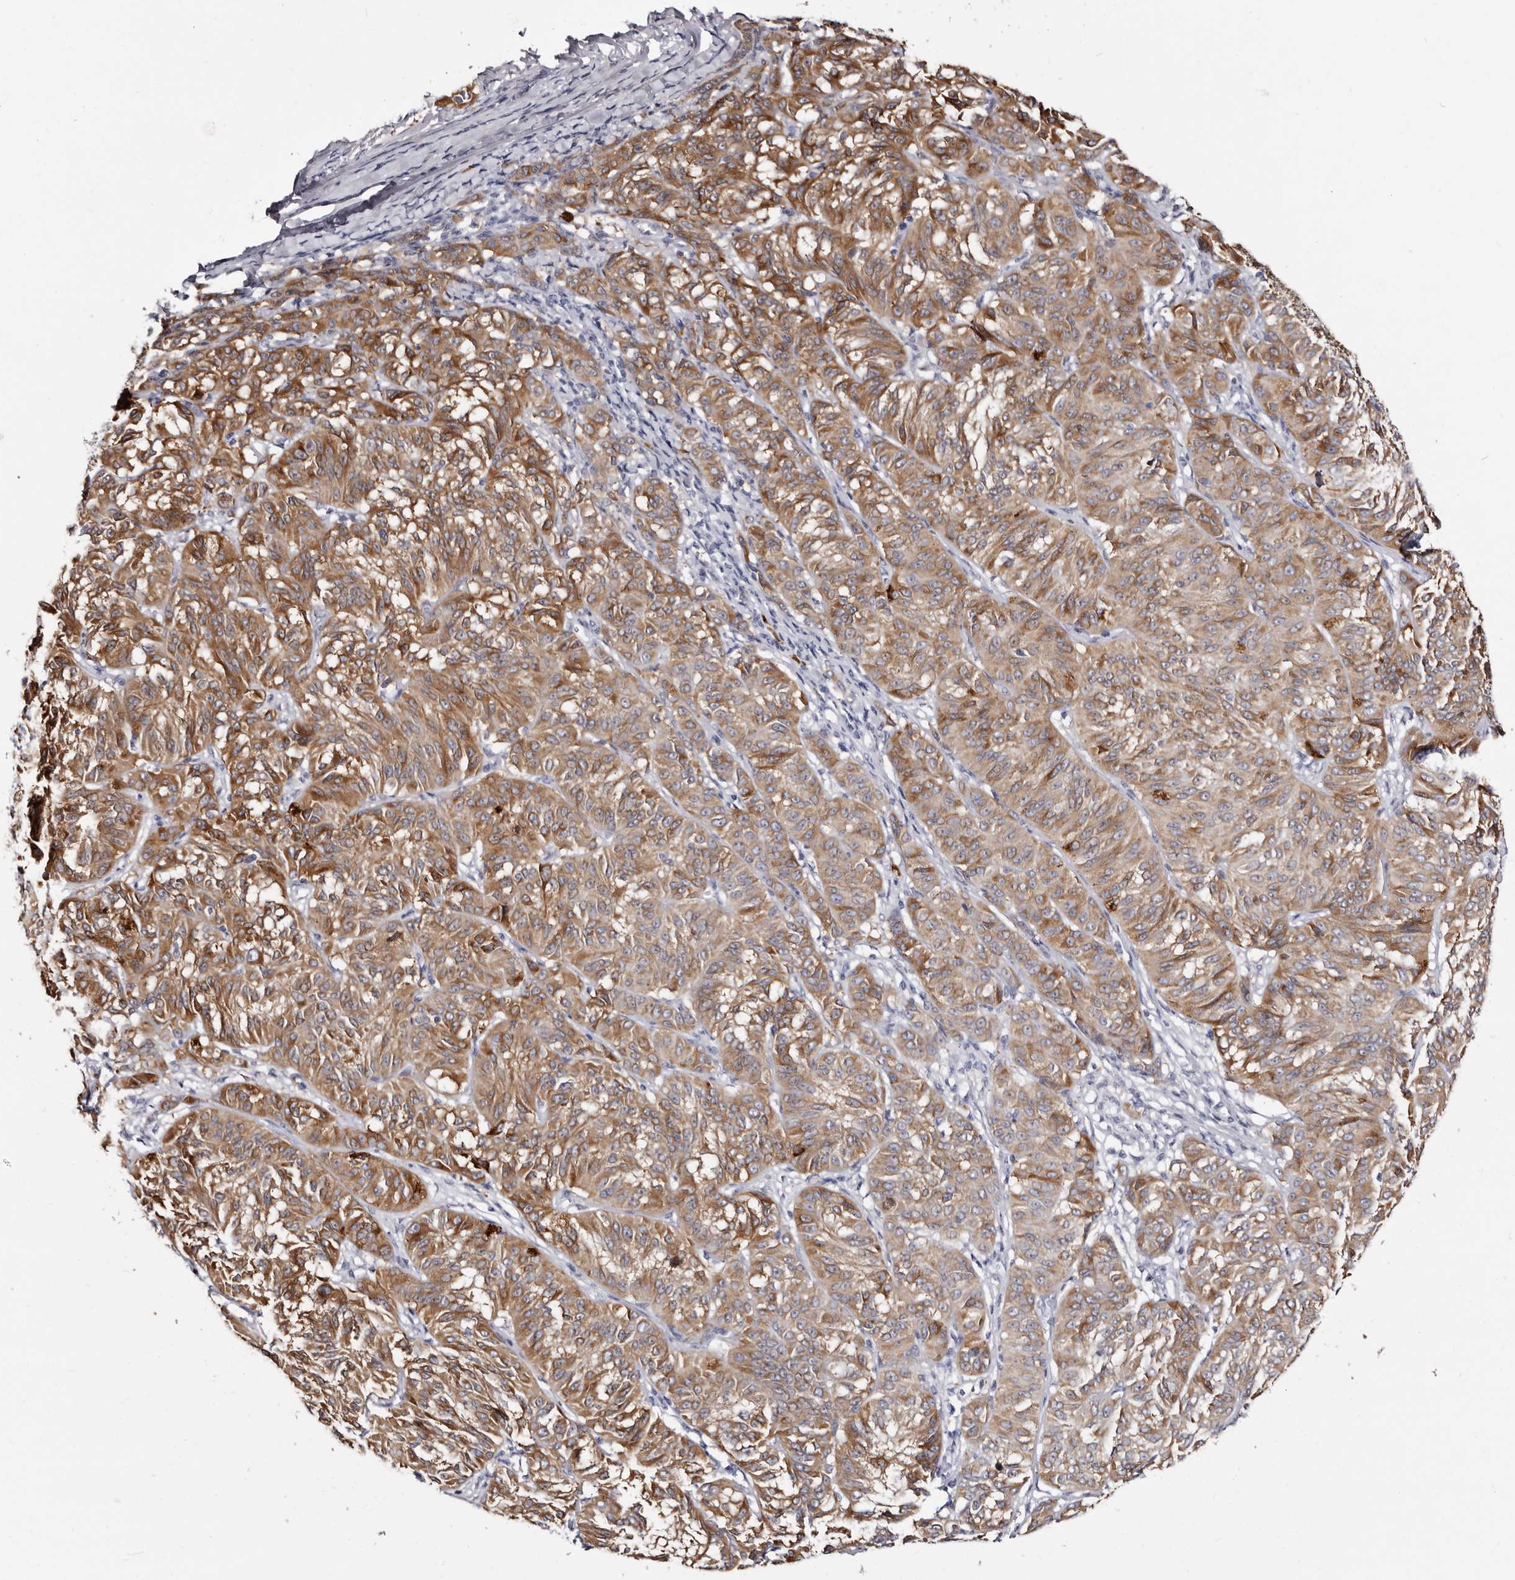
{"staining": {"intensity": "moderate", "quantity": ">75%", "location": "cytoplasmic/membranous"}, "tissue": "melanoma", "cell_type": "Tumor cells", "image_type": "cancer", "snomed": [{"axis": "morphology", "description": "Malignant melanoma, NOS"}, {"axis": "topography", "description": "Skin"}], "caption": "Protein positivity by immunohistochemistry shows moderate cytoplasmic/membranous positivity in approximately >75% of tumor cells in melanoma.", "gene": "TBC1D22B", "patient": {"sex": "female", "age": 72}}